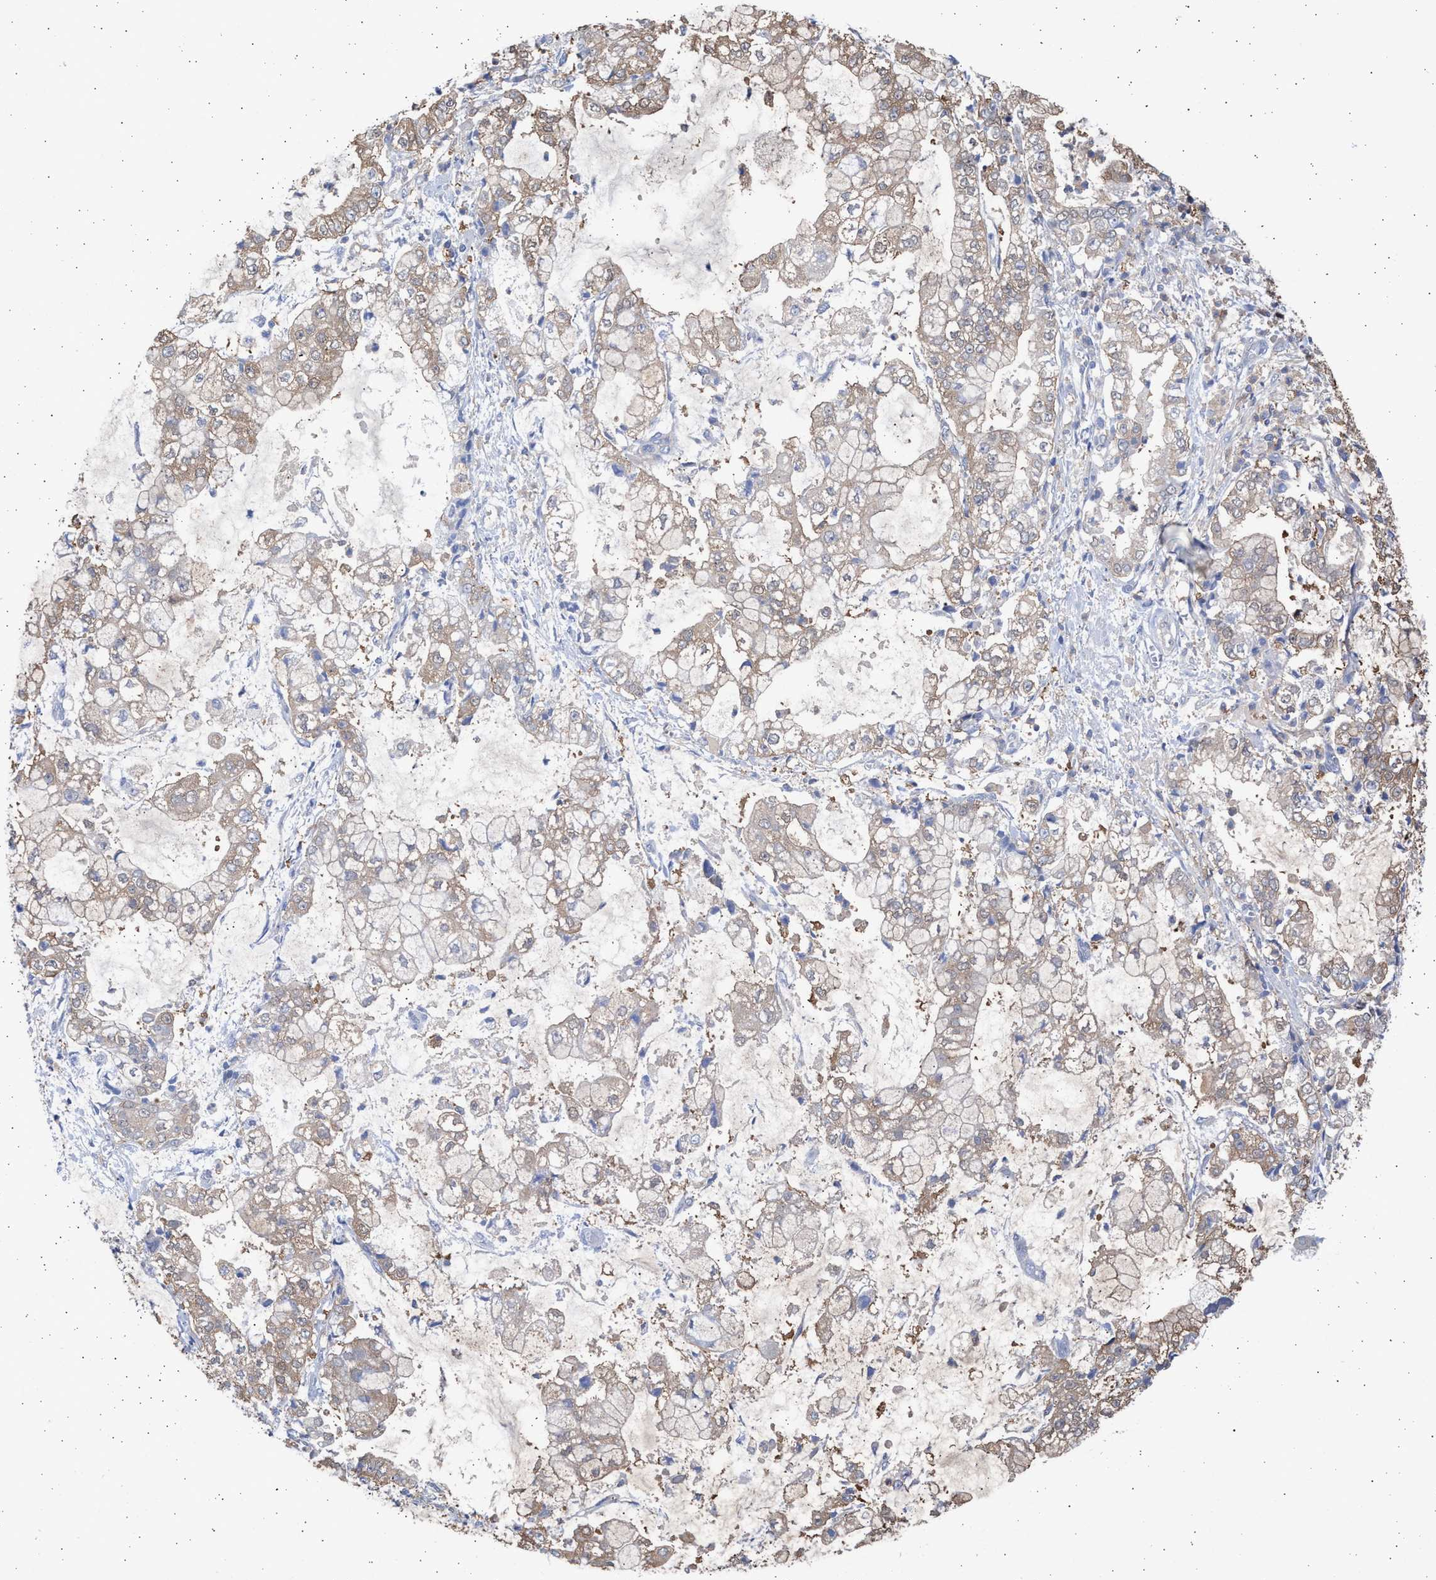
{"staining": {"intensity": "weak", "quantity": ">75%", "location": "cytoplasmic/membranous"}, "tissue": "stomach cancer", "cell_type": "Tumor cells", "image_type": "cancer", "snomed": [{"axis": "morphology", "description": "Adenocarcinoma, NOS"}, {"axis": "topography", "description": "Stomach"}], "caption": "Adenocarcinoma (stomach) stained for a protein (brown) exhibits weak cytoplasmic/membranous positive staining in approximately >75% of tumor cells.", "gene": "ALDOC", "patient": {"sex": "male", "age": 76}}